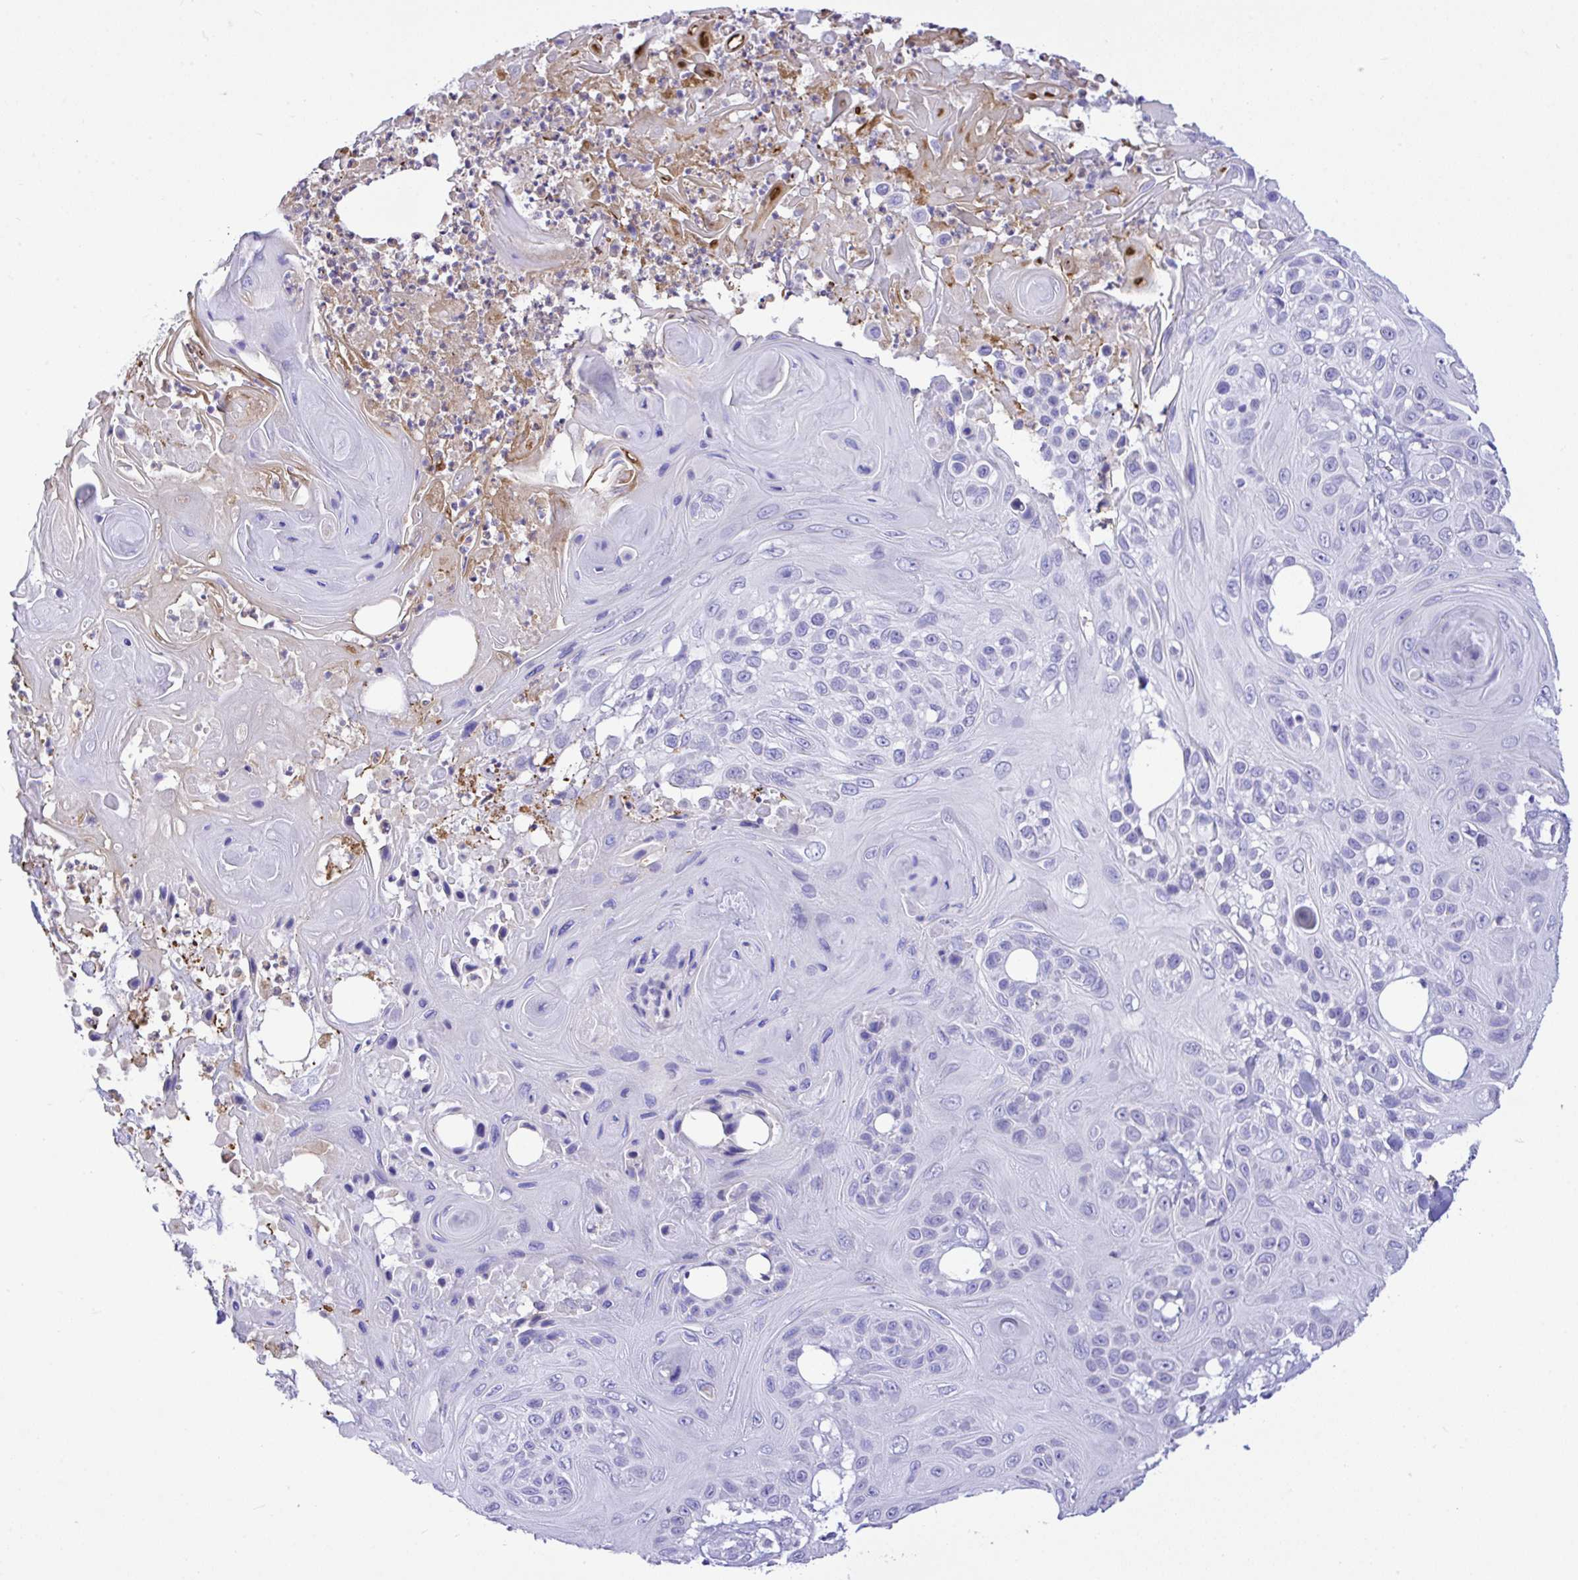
{"staining": {"intensity": "negative", "quantity": "none", "location": "none"}, "tissue": "skin cancer", "cell_type": "Tumor cells", "image_type": "cancer", "snomed": [{"axis": "morphology", "description": "Squamous cell carcinoma, NOS"}, {"axis": "topography", "description": "Skin"}], "caption": "Immunohistochemistry (IHC) image of skin squamous cell carcinoma stained for a protein (brown), which exhibits no positivity in tumor cells.", "gene": "ZNF221", "patient": {"sex": "male", "age": 82}}